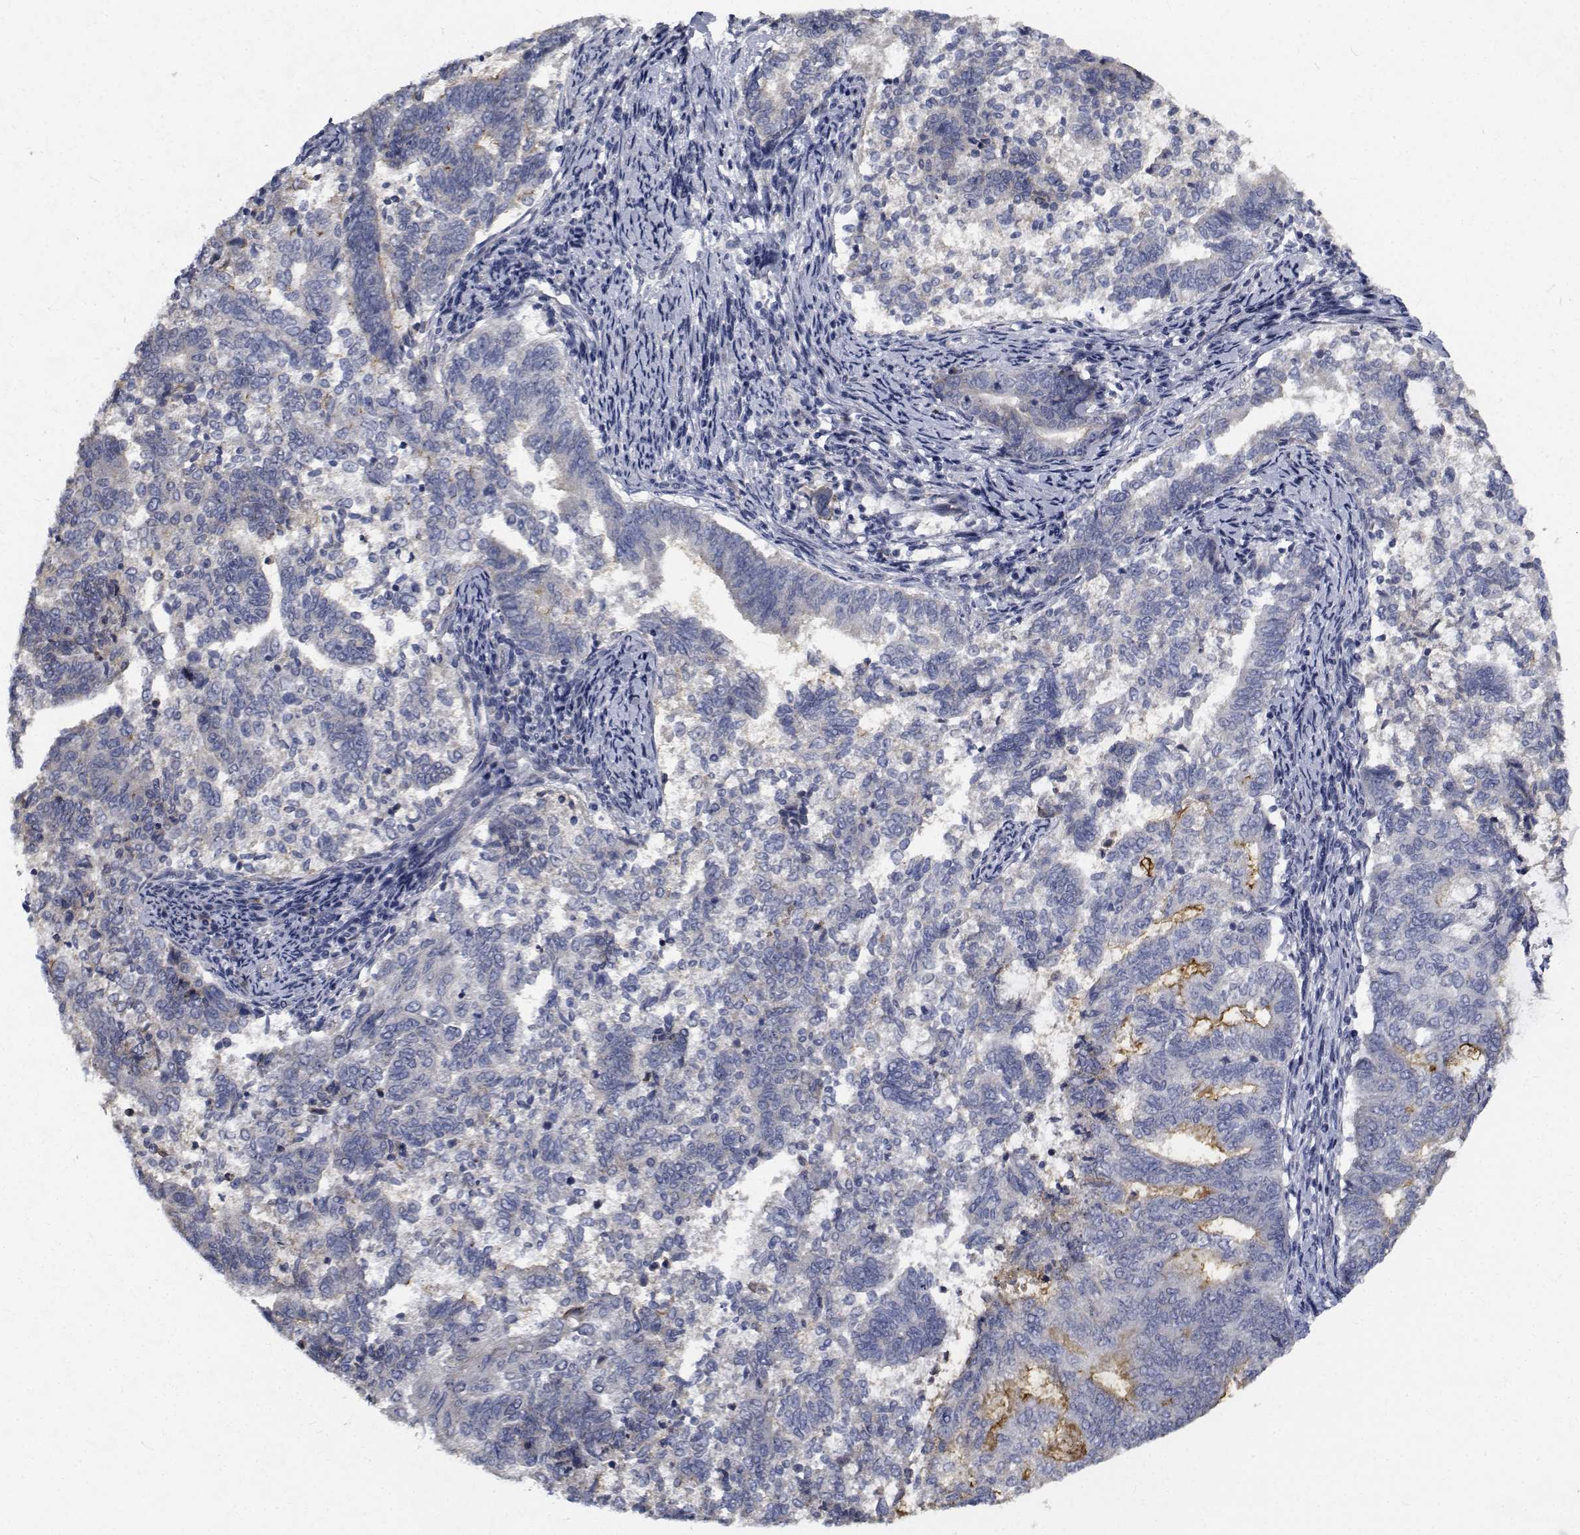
{"staining": {"intensity": "negative", "quantity": "none", "location": "none"}, "tissue": "endometrial cancer", "cell_type": "Tumor cells", "image_type": "cancer", "snomed": [{"axis": "morphology", "description": "Adenocarcinoma, NOS"}, {"axis": "topography", "description": "Endometrium"}], "caption": "This photomicrograph is of endometrial cancer (adenocarcinoma) stained with immunohistochemistry to label a protein in brown with the nuclei are counter-stained blue. There is no positivity in tumor cells. (DAB IHC visualized using brightfield microscopy, high magnification).", "gene": "TTBK1", "patient": {"sex": "female", "age": 65}}